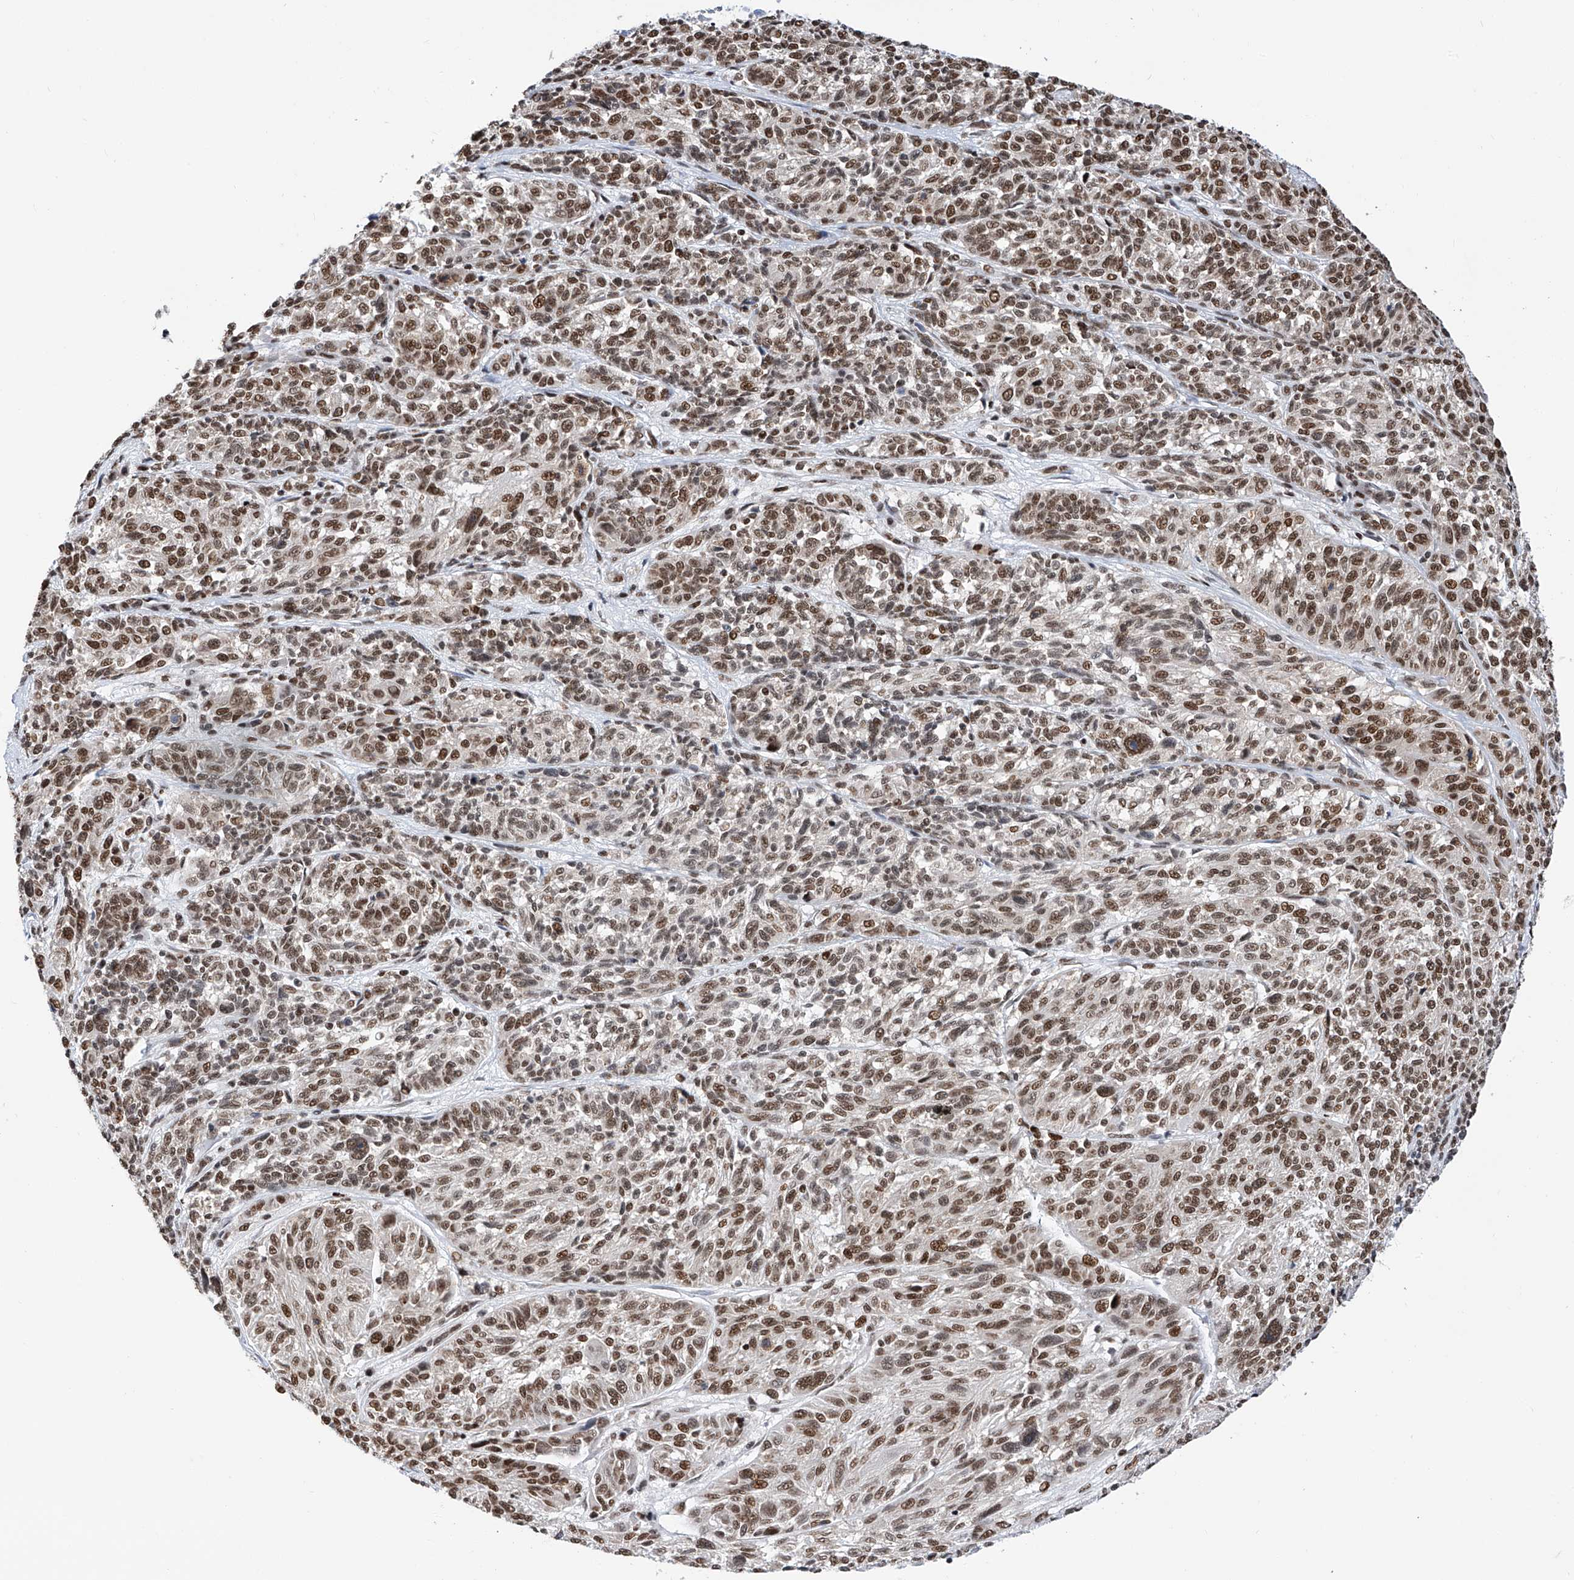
{"staining": {"intensity": "moderate", "quantity": ">75%", "location": "nuclear"}, "tissue": "melanoma", "cell_type": "Tumor cells", "image_type": "cancer", "snomed": [{"axis": "morphology", "description": "Malignant melanoma, NOS"}, {"axis": "topography", "description": "Skin"}], "caption": "This is a micrograph of immunohistochemistry (IHC) staining of malignant melanoma, which shows moderate expression in the nuclear of tumor cells.", "gene": "SRSF6", "patient": {"sex": "male", "age": 53}}